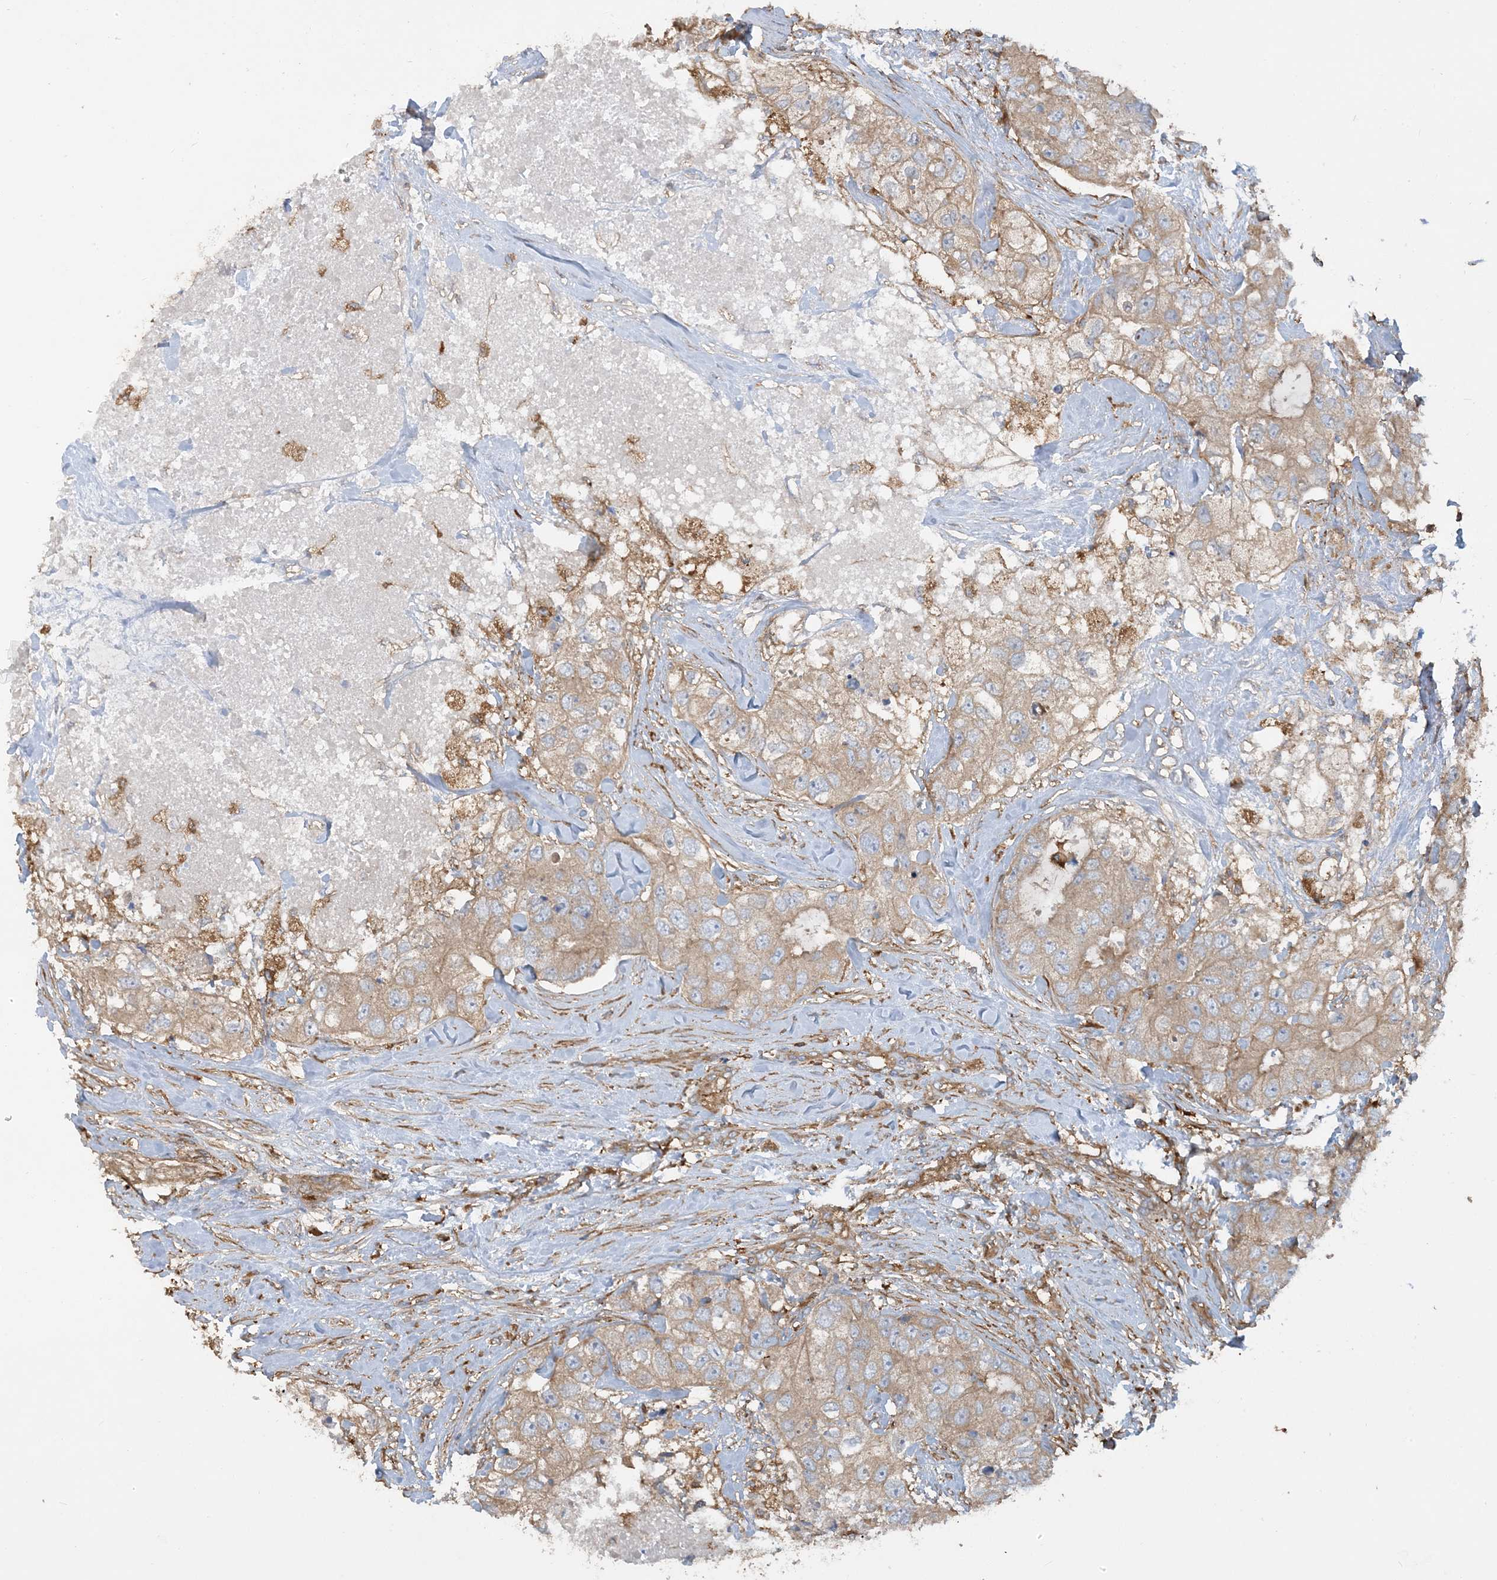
{"staining": {"intensity": "weak", "quantity": ">75%", "location": "cytoplasmic/membranous"}, "tissue": "breast cancer", "cell_type": "Tumor cells", "image_type": "cancer", "snomed": [{"axis": "morphology", "description": "Duct carcinoma"}, {"axis": "topography", "description": "Breast"}], "caption": "Intraductal carcinoma (breast) tissue exhibits weak cytoplasmic/membranous positivity in about >75% of tumor cells The staining was performed using DAB (3,3'-diaminobenzidine), with brown indicating positive protein expression. Nuclei are stained blue with hematoxylin.", "gene": "SFMBT2", "patient": {"sex": "female", "age": 62}}